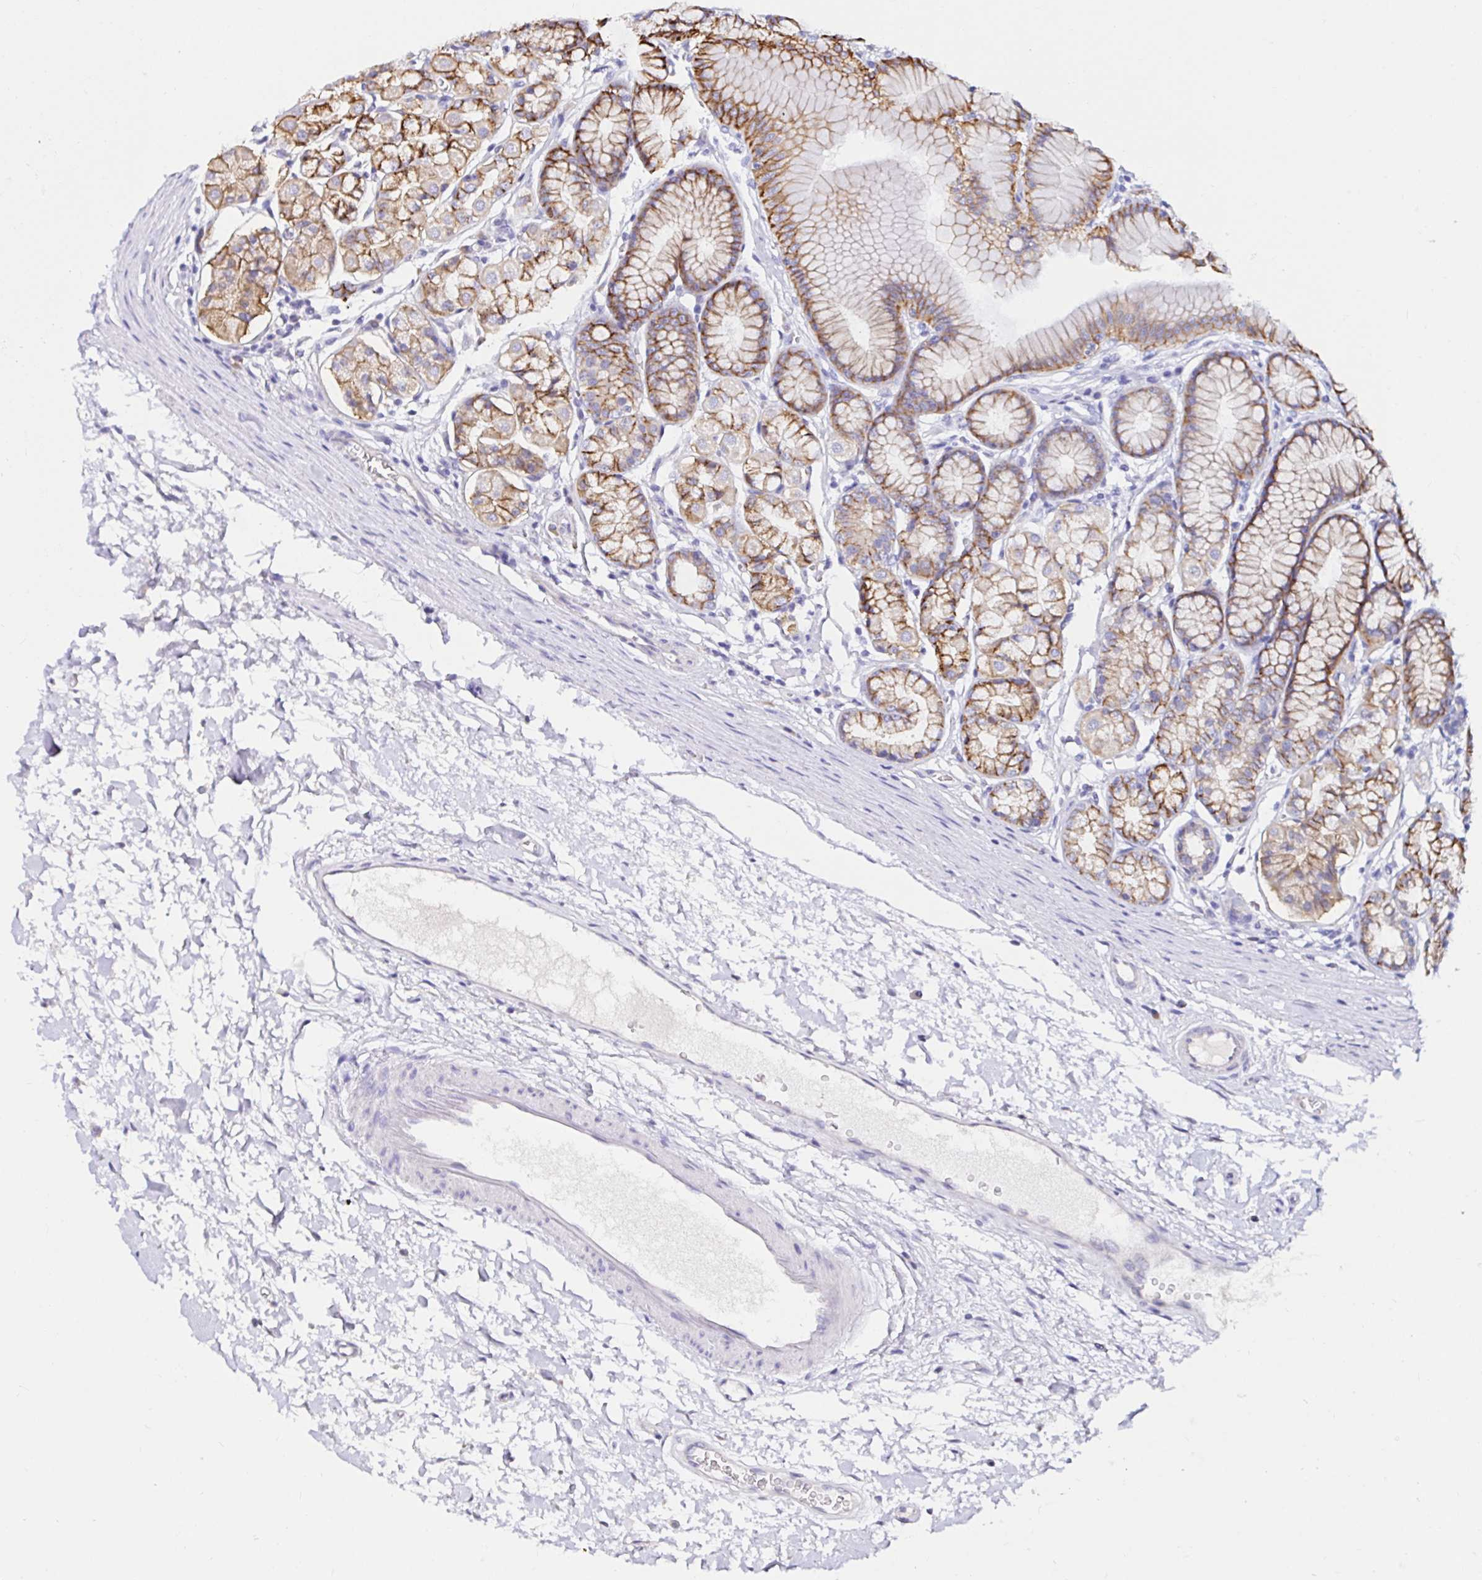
{"staining": {"intensity": "moderate", "quantity": ">75%", "location": "cytoplasmic/membranous"}, "tissue": "stomach", "cell_type": "Glandular cells", "image_type": "normal", "snomed": [{"axis": "morphology", "description": "Normal tissue, NOS"}, {"axis": "topography", "description": "Stomach"}, {"axis": "topography", "description": "Stomach, lower"}], "caption": "A medium amount of moderate cytoplasmic/membranous positivity is appreciated in about >75% of glandular cells in unremarkable stomach. (DAB (3,3'-diaminobenzidine) = brown stain, brightfield microscopy at high magnification).", "gene": "VSIG2", "patient": {"sex": "male", "age": 76}}